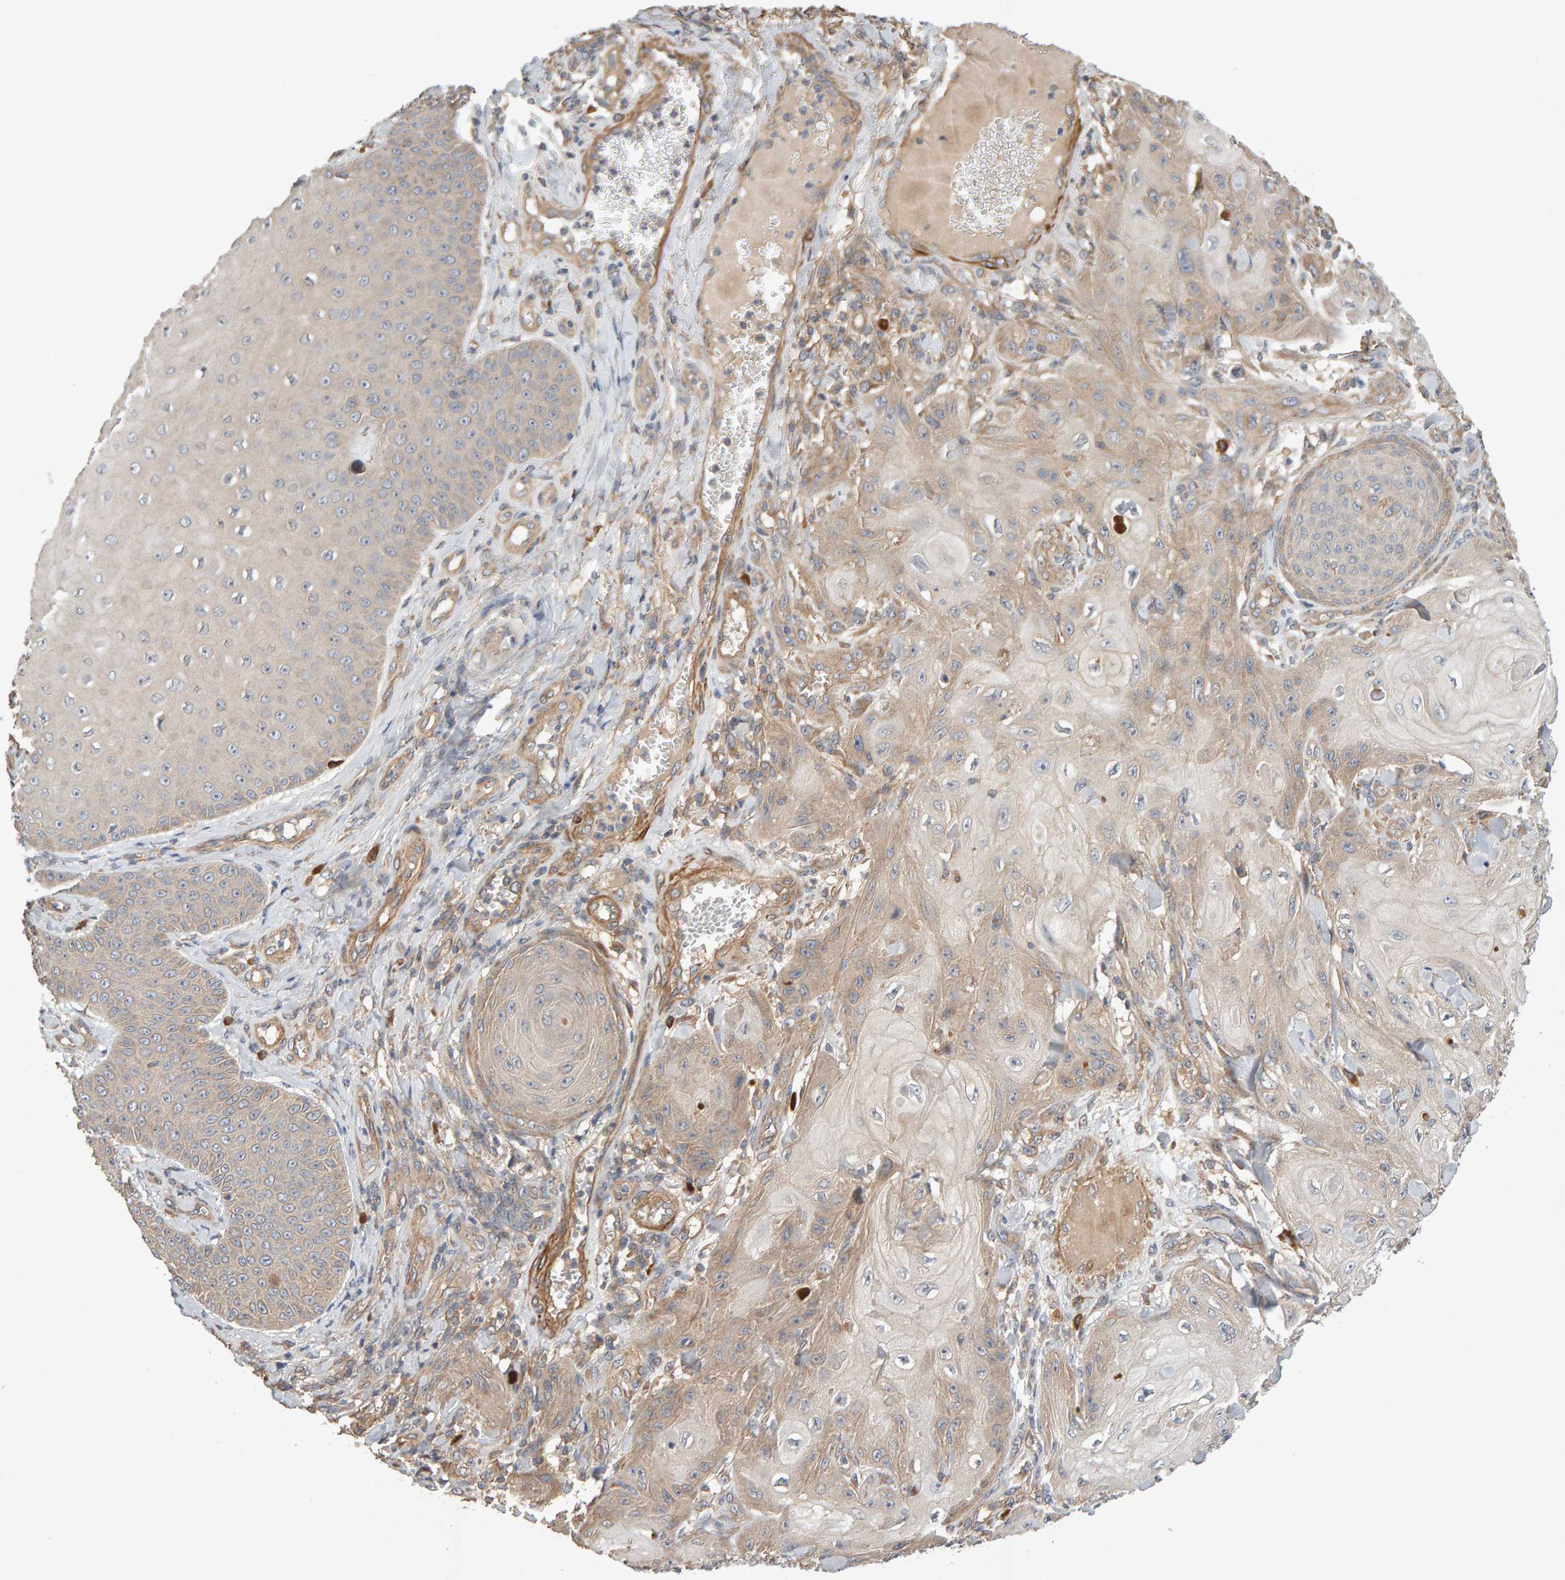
{"staining": {"intensity": "weak", "quantity": "25%-75%", "location": "cytoplasmic/membranous"}, "tissue": "skin cancer", "cell_type": "Tumor cells", "image_type": "cancer", "snomed": [{"axis": "morphology", "description": "Squamous cell carcinoma, NOS"}, {"axis": "topography", "description": "Skin"}], "caption": "Skin cancer was stained to show a protein in brown. There is low levels of weak cytoplasmic/membranous expression in about 25%-75% of tumor cells.", "gene": "RNF19A", "patient": {"sex": "male", "age": 74}}